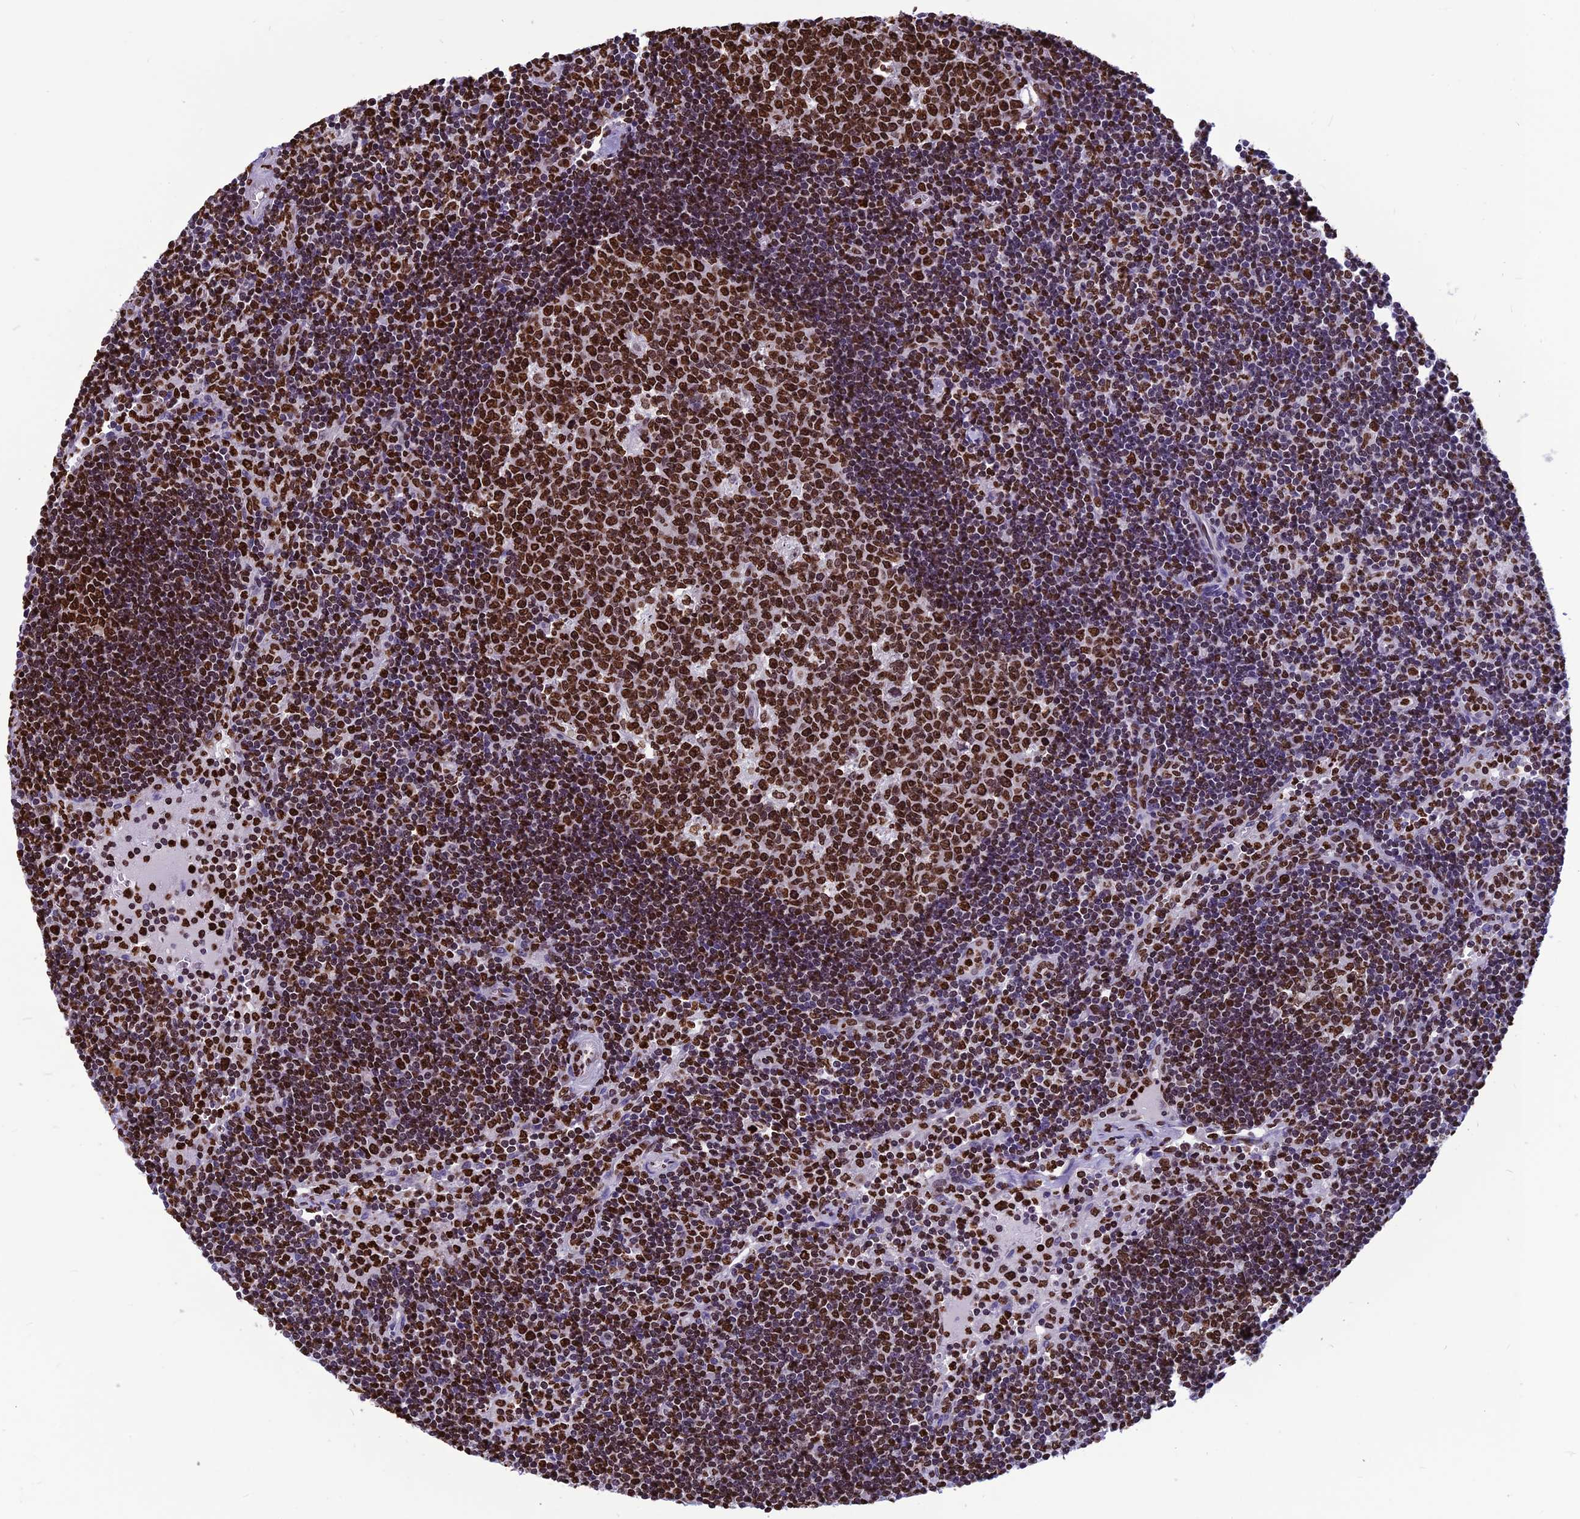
{"staining": {"intensity": "strong", "quantity": ">75%", "location": "nuclear"}, "tissue": "lymph node", "cell_type": "Germinal center cells", "image_type": "normal", "snomed": [{"axis": "morphology", "description": "Normal tissue, NOS"}, {"axis": "topography", "description": "Lymph node"}], "caption": "IHC (DAB (3,3'-diaminobenzidine)) staining of benign lymph node reveals strong nuclear protein positivity in about >75% of germinal center cells. Using DAB (3,3'-diaminobenzidine) (brown) and hematoxylin (blue) stains, captured at high magnification using brightfield microscopy.", "gene": "AKAP17A", "patient": {"sex": "female", "age": 32}}